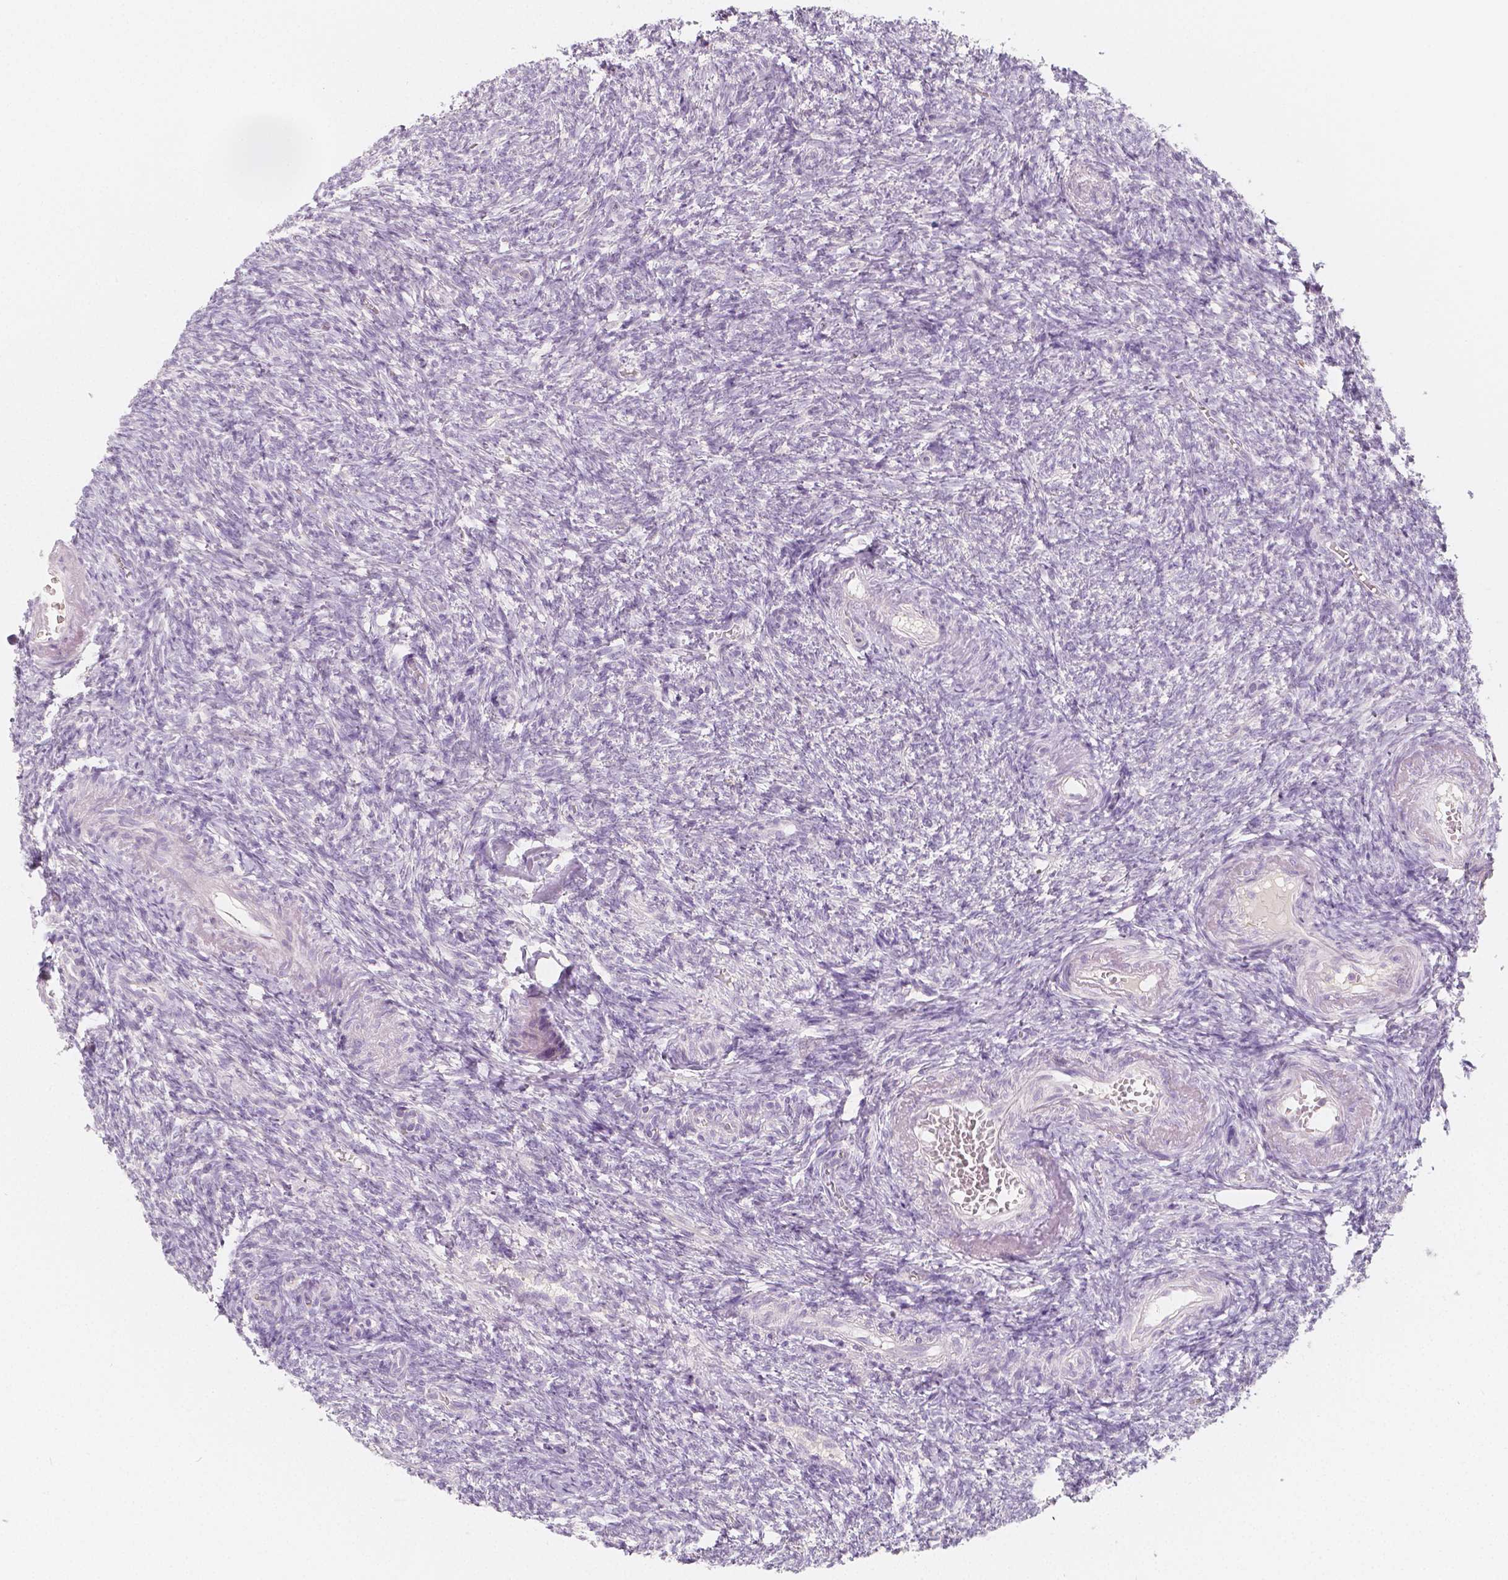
{"staining": {"intensity": "negative", "quantity": "none", "location": "none"}, "tissue": "ovary", "cell_type": "Follicle cells", "image_type": "normal", "snomed": [{"axis": "morphology", "description": "Normal tissue, NOS"}, {"axis": "topography", "description": "Ovary"}], "caption": "DAB immunohistochemical staining of normal ovary shows no significant positivity in follicle cells. (DAB immunohistochemistry (IHC) visualized using brightfield microscopy, high magnification).", "gene": "BATF", "patient": {"sex": "female", "age": 39}}